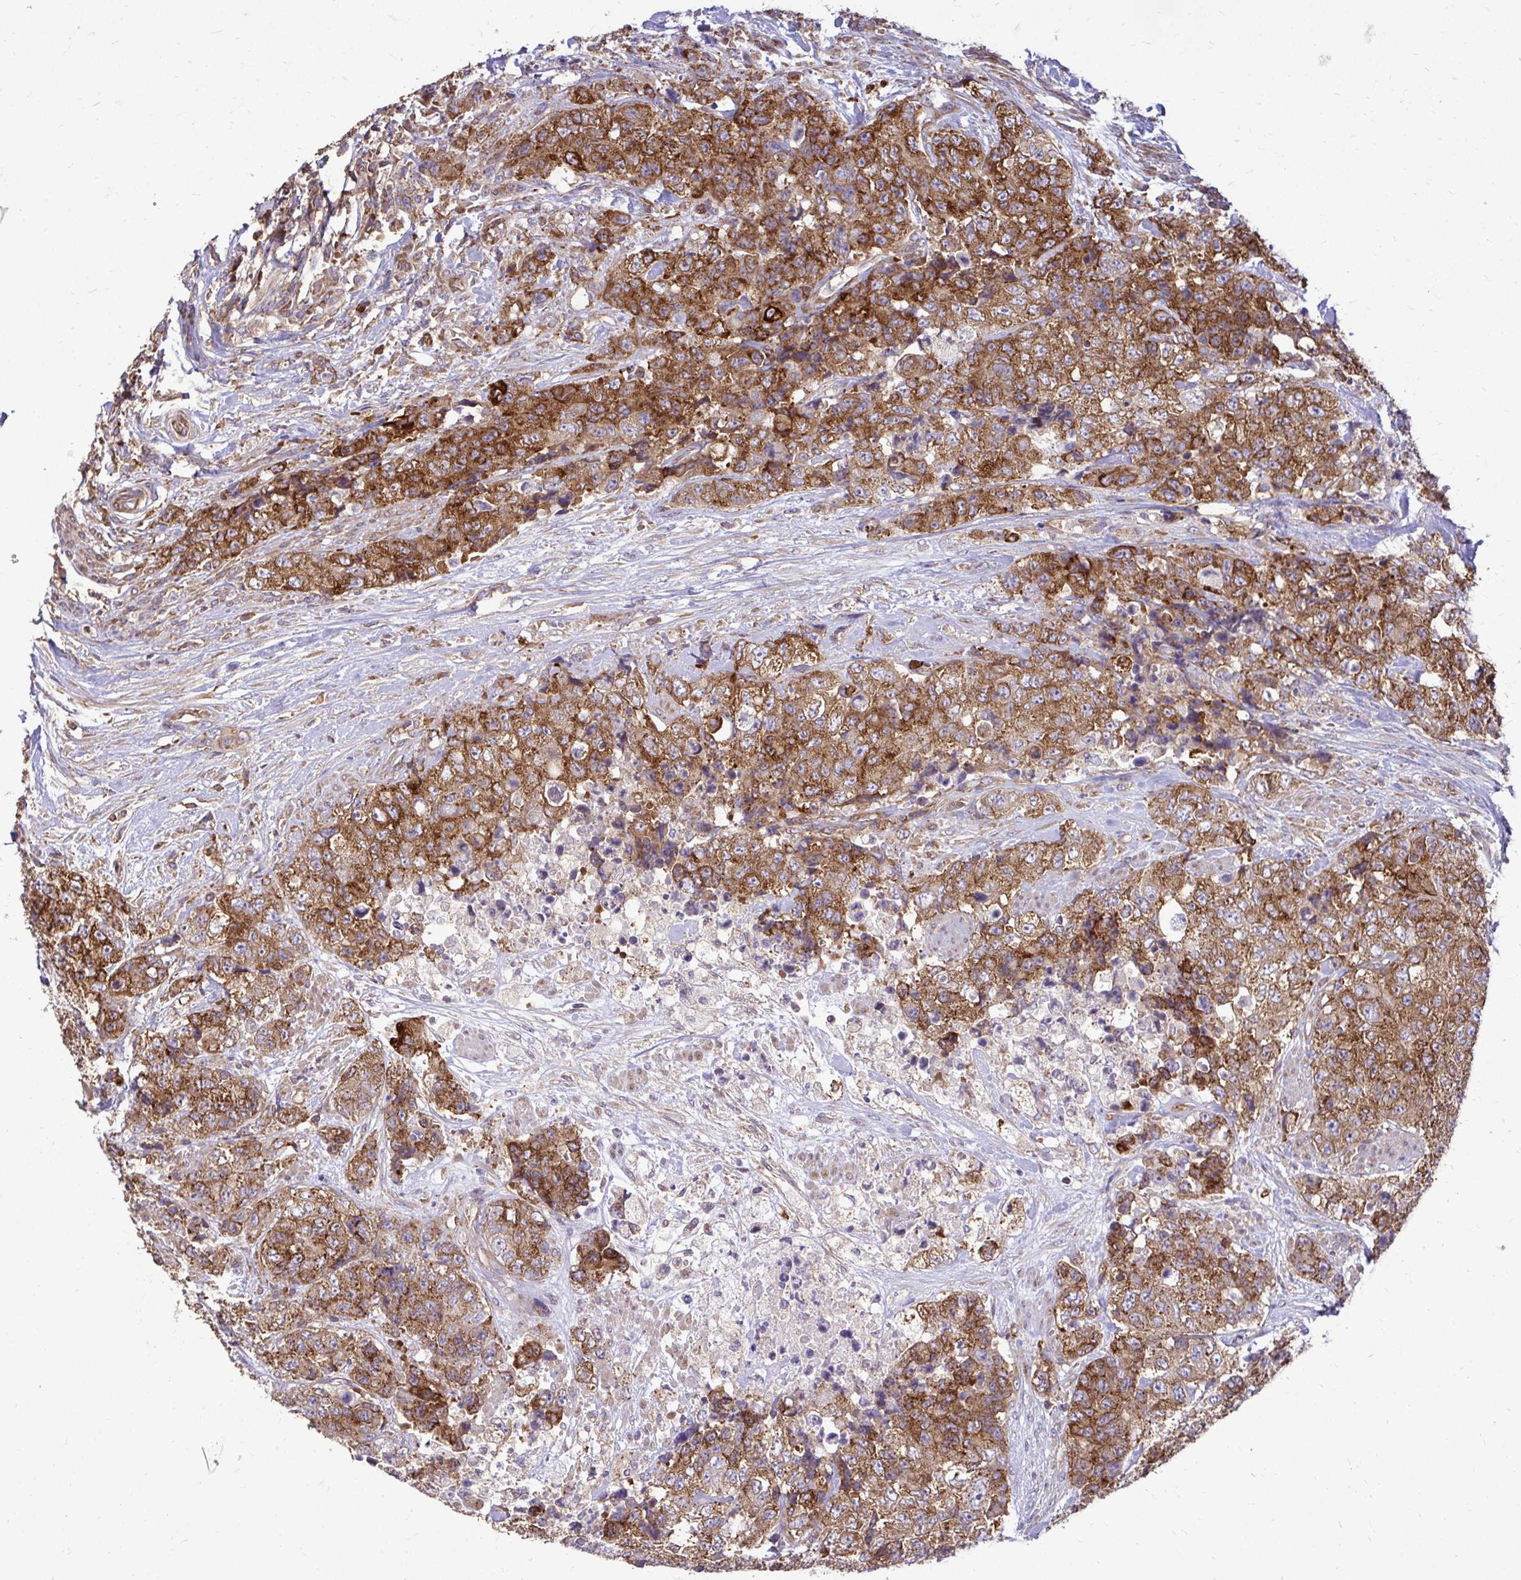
{"staining": {"intensity": "strong", "quantity": ">75%", "location": "cytoplasmic/membranous"}, "tissue": "urothelial cancer", "cell_type": "Tumor cells", "image_type": "cancer", "snomed": [{"axis": "morphology", "description": "Urothelial carcinoma, High grade"}, {"axis": "topography", "description": "Urinary bladder"}], "caption": "This micrograph reveals immunohistochemistry (IHC) staining of urothelial cancer, with high strong cytoplasmic/membranous positivity in approximately >75% of tumor cells.", "gene": "FMR1", "patient": {"sex": "female", "age": 78}}